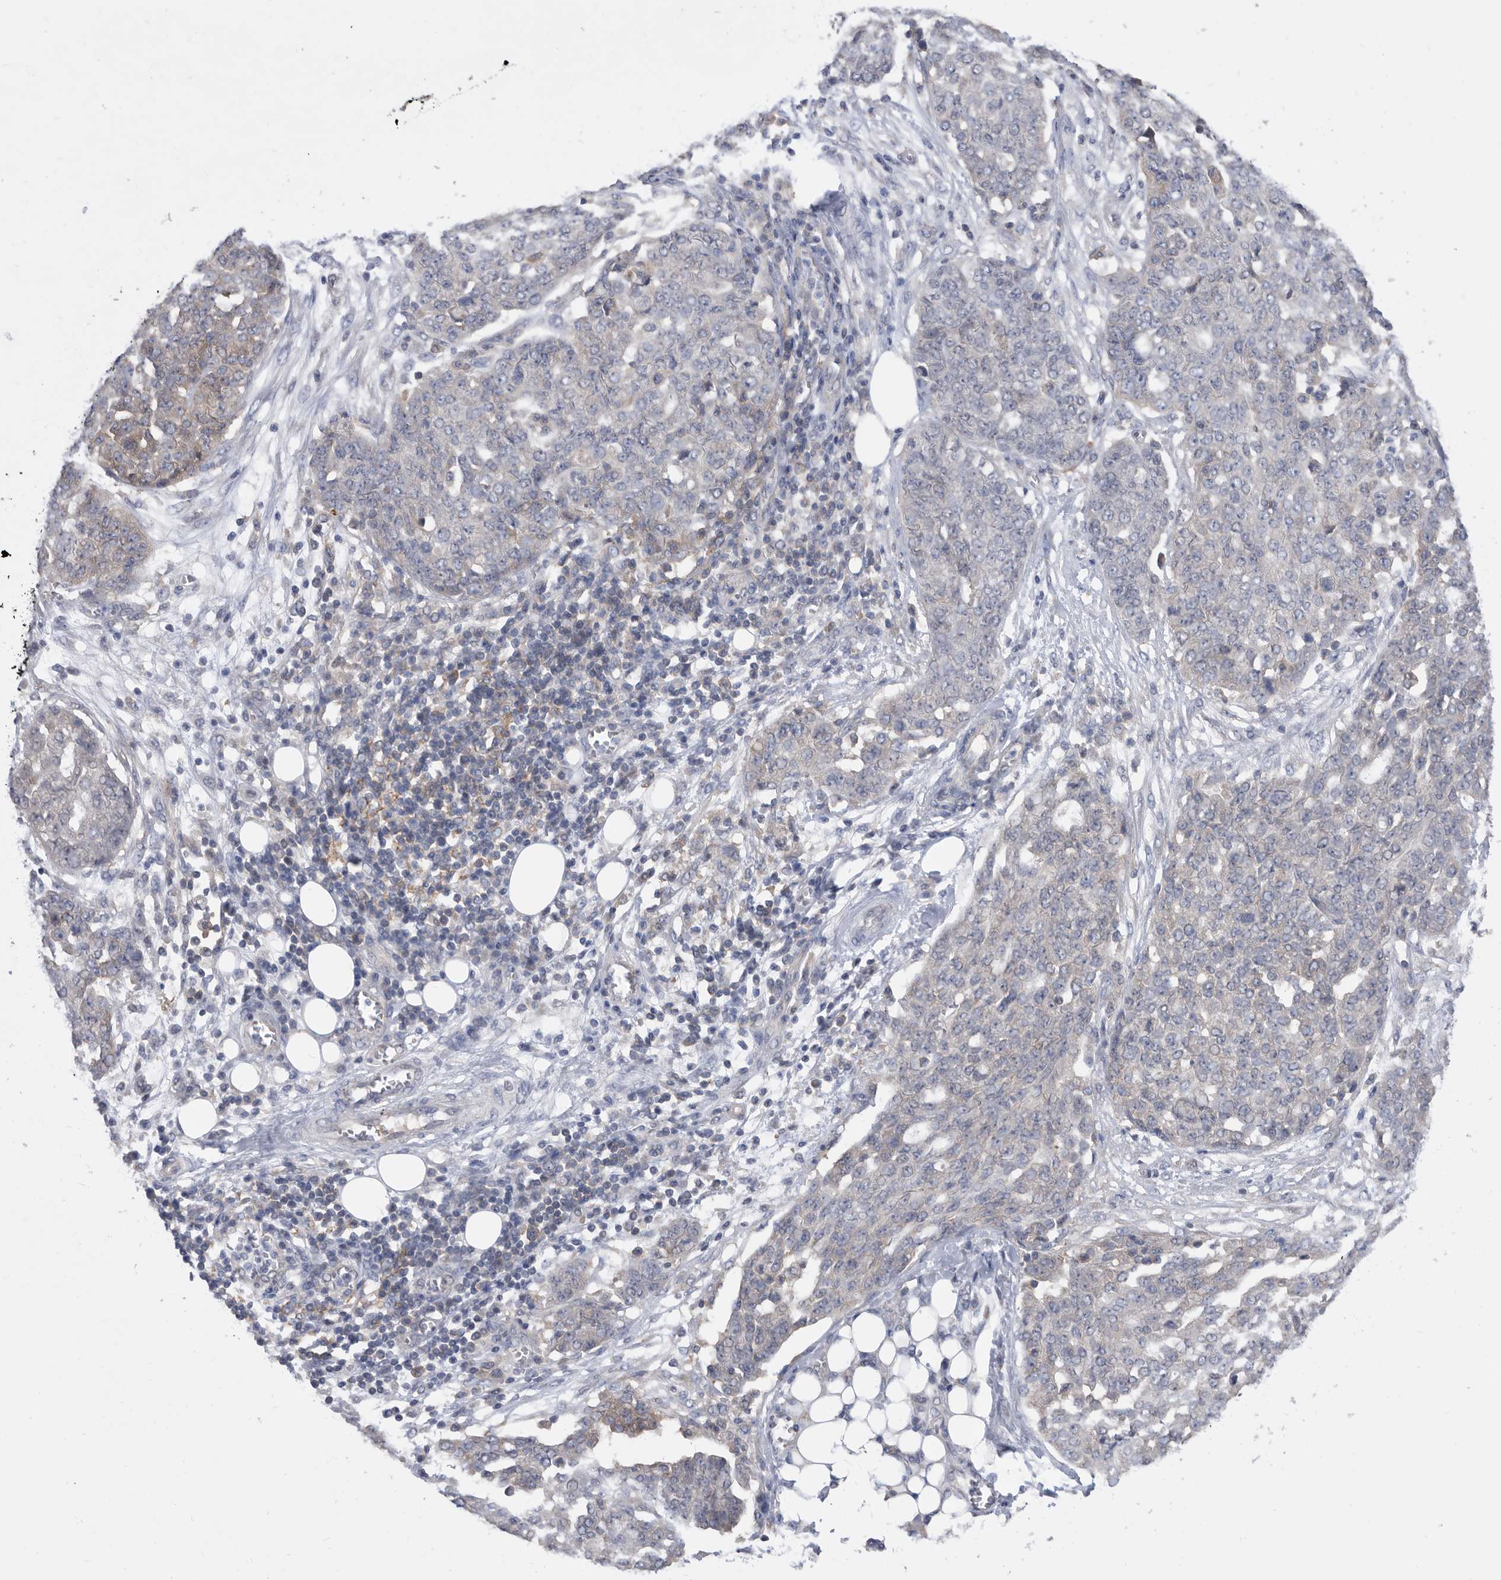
{"staining": {"intensity": "negative", "quantity": "none", "location": "none"}, "tissue": "ovarian cancer", "cell_type": "Tumor cells", "image_type": "cancer", "snomed": [{"axis": "morphology", "description": "Cystadenocarcinoma, serous, NOS"}, {"axis": "topography", "description": "Soft tissue"}, {"axis": "topography", "description": "Ovary"}], "caption": "This is a photomicrograph of immunohistochemistry staining of ovarian cancer, which shows no staining in tumor cells.", "gene": "CCT4", "patient": {"sex": "female", "age": 57}}